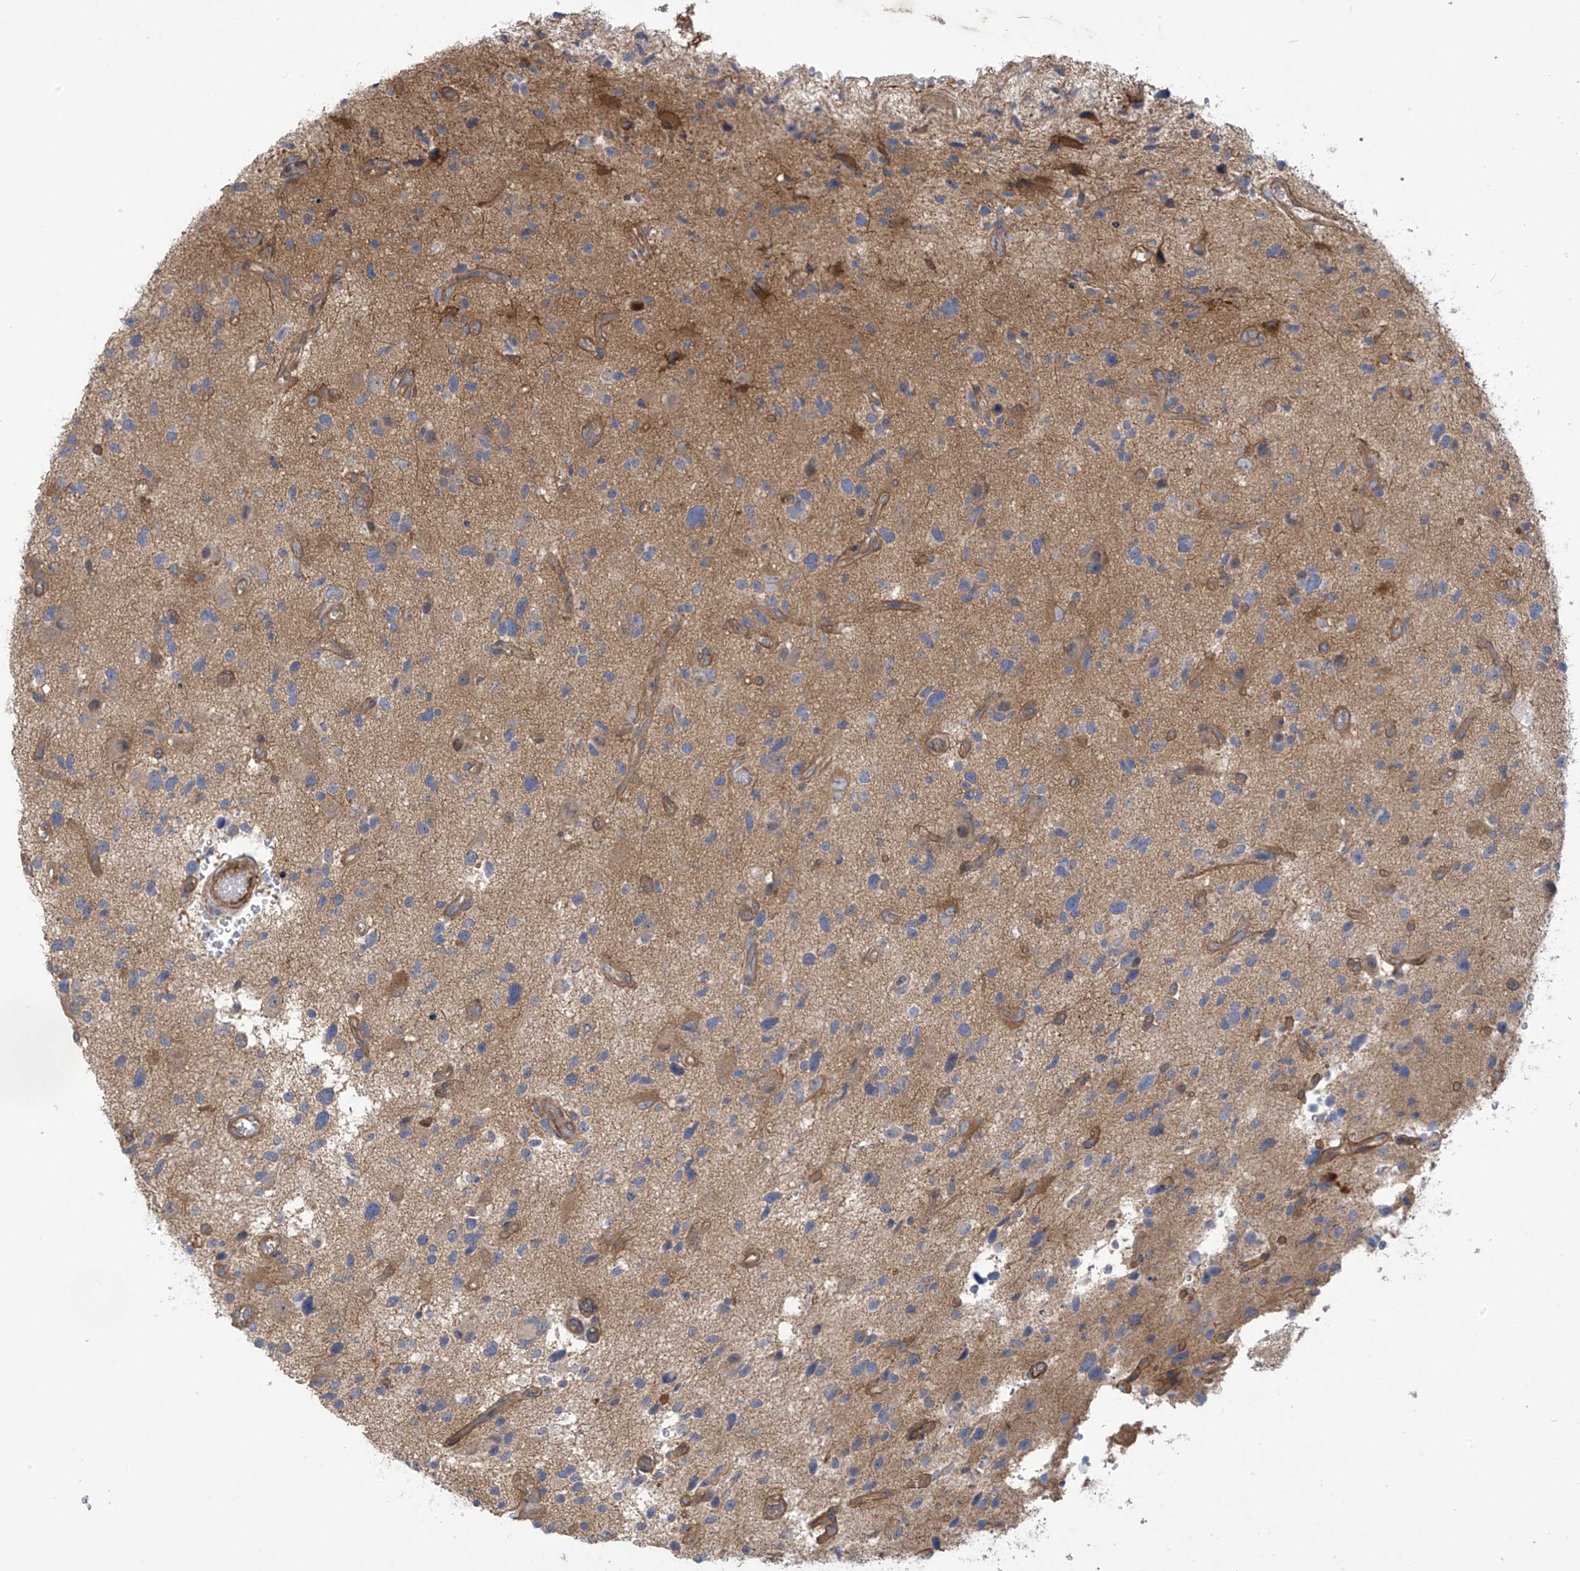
{"staining": {"intensity": "weak", "quantity": "25%-75%", "location": "cytoplasmic/membranous"}, "tissue": "glioma", "cell_type": "Tumor cells", "image_type": "cancer", "snomed": [{"axis": "morphology", "description": "Glioma, malignant, High grade"}, {"axis": "topography", "description": "Brain"}], "caption": "Immunohistochemistry (IHC) (DAB) staining of human malignant glioma (high-grade) shows weak cytoplasmic/membranous protein expression in approximately 25%-75% of tumor cells.", "gene": "ADI1", "patient": {"sex": "male", "age": 33}}